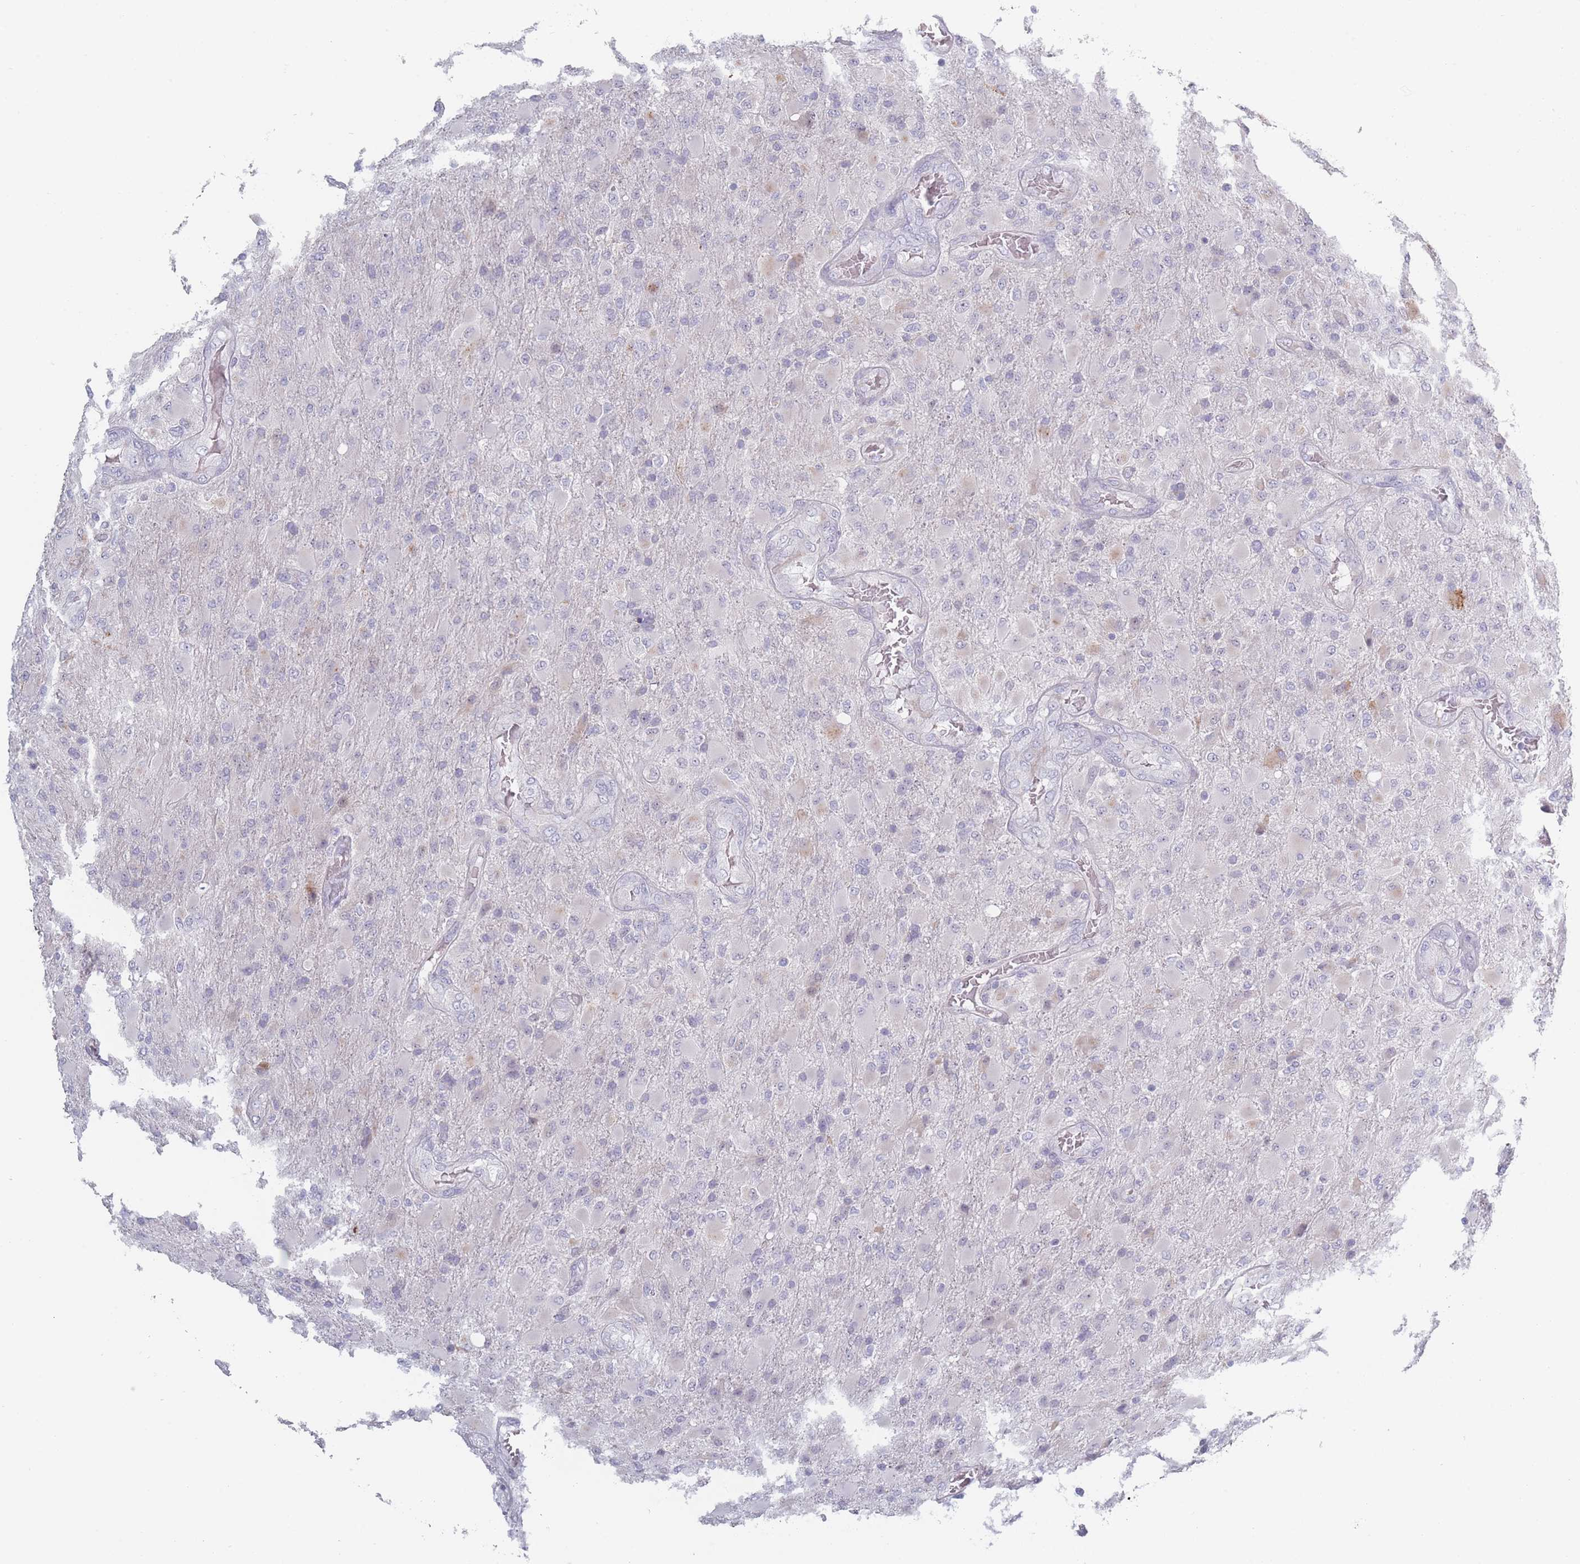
{"staining": {"intensity": "negative", "quantity": "none", "location": "none"}, "tissue": "glioma", "cell_type": "Tumor cells", "image_type": "cancer", "snomed": [{"axis": "morphology", "description": "Glioma, malignant, Low grade"}, {"axis": "topography", "description": "Brain"}], "caption": "Immunohistochemical staining of glioma shows no significant expression in tumor cells.", "gene": "ROS1", "patient": {"sex": "male", "age": 65}}